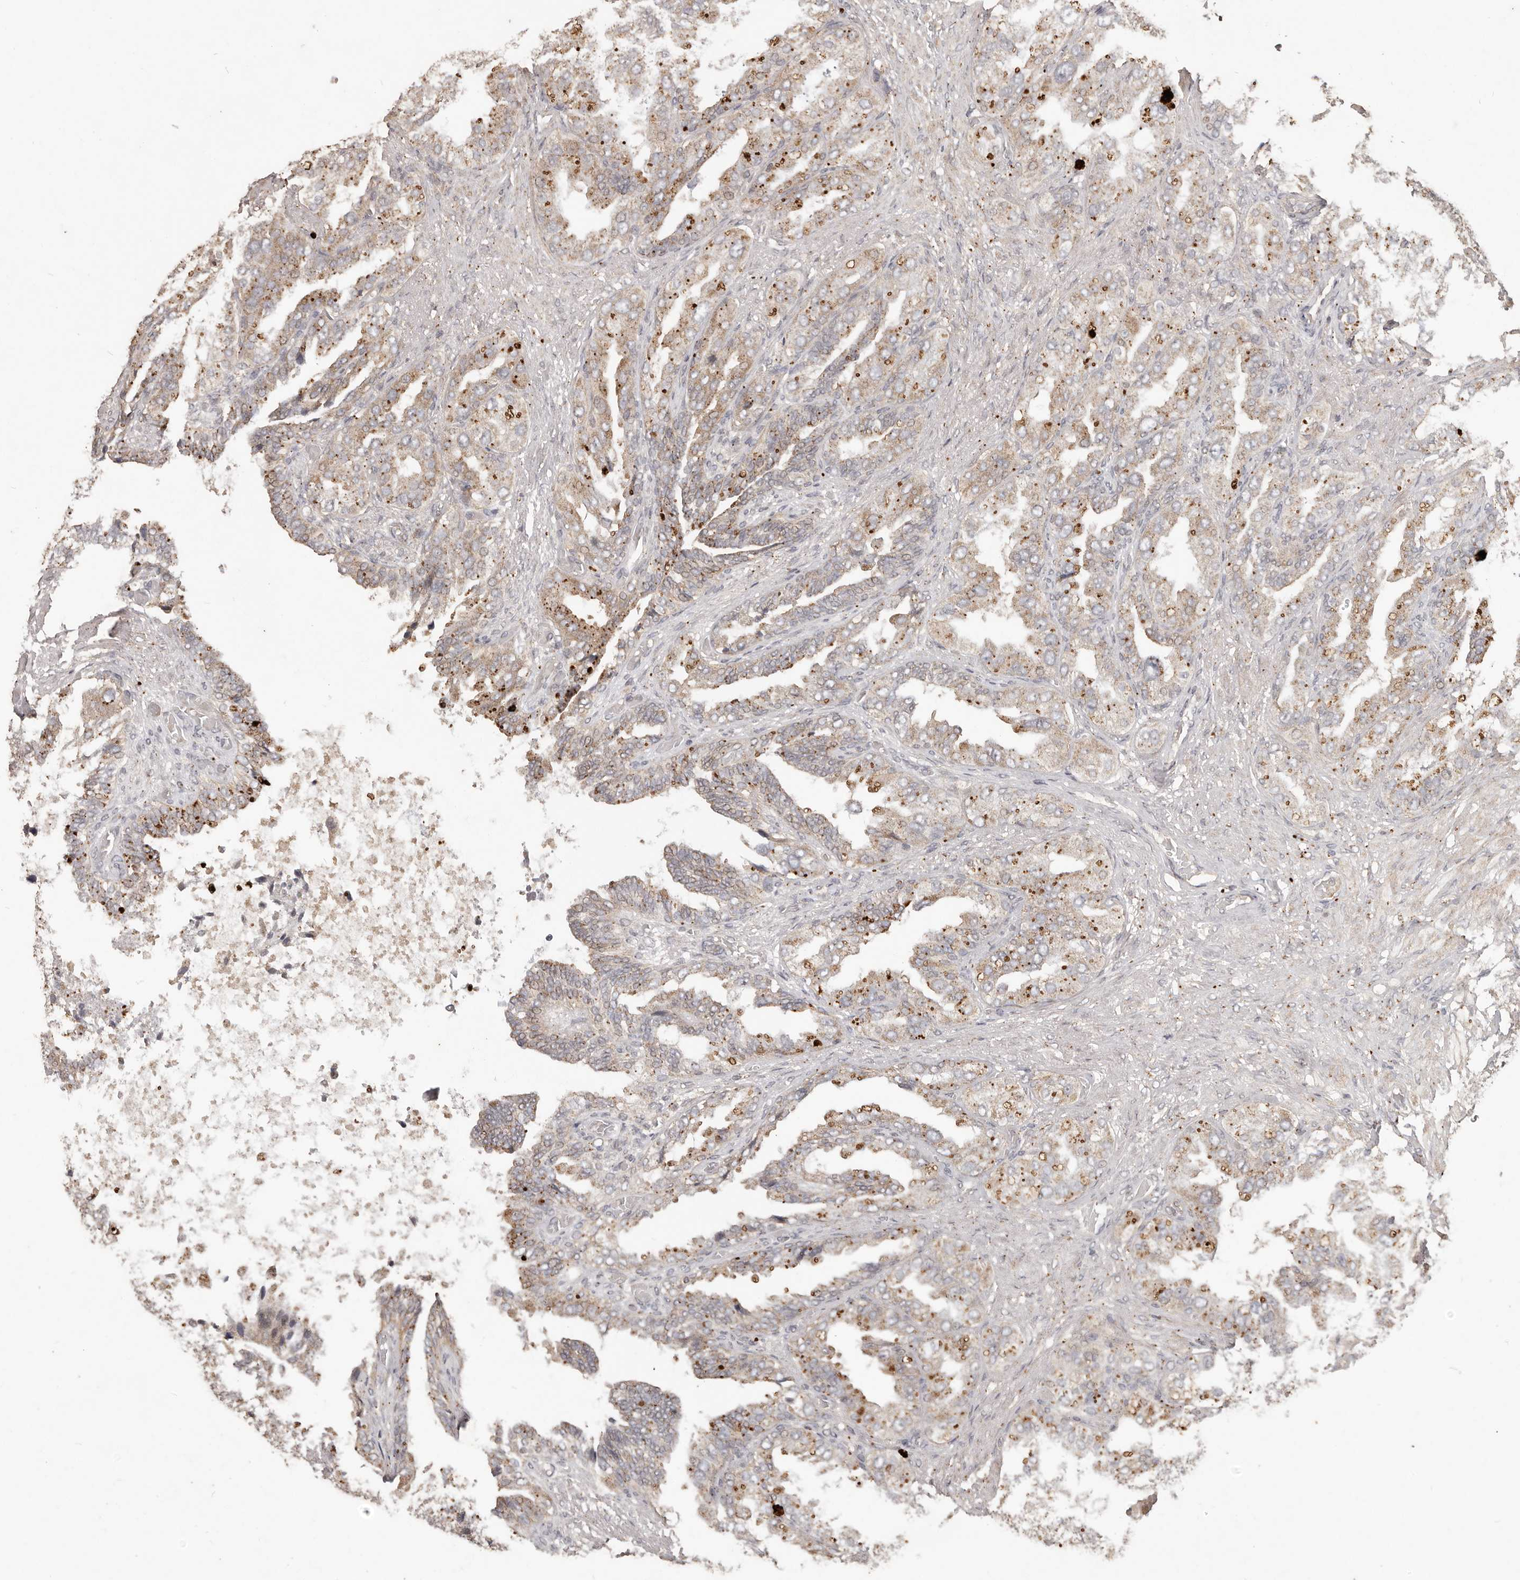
{"staining": {"intensity": "weak", "quantity": ">75%", "location": "cytoplasmic/membranous"}, "tissue": "seminal vesicle", "cell_type": "Glandular cells", "image_type": "normal", "snomed": [{"axis": "morphology", "description": "Normal tissue, NOS"}, {"axis": "topography", "description": "Seminal veicle"}, {"axis": "topography", "description": "Peripheral nerve tissue"}], "caption": "Approximately >75% of glandular cells in benign seminal vesicle display weak cytoplasmic/membranous protein positivity as visualized by brown immunohistochemical staining.", "gene": "PLOD2", "patient": {"sex": "male", "age": 63}}